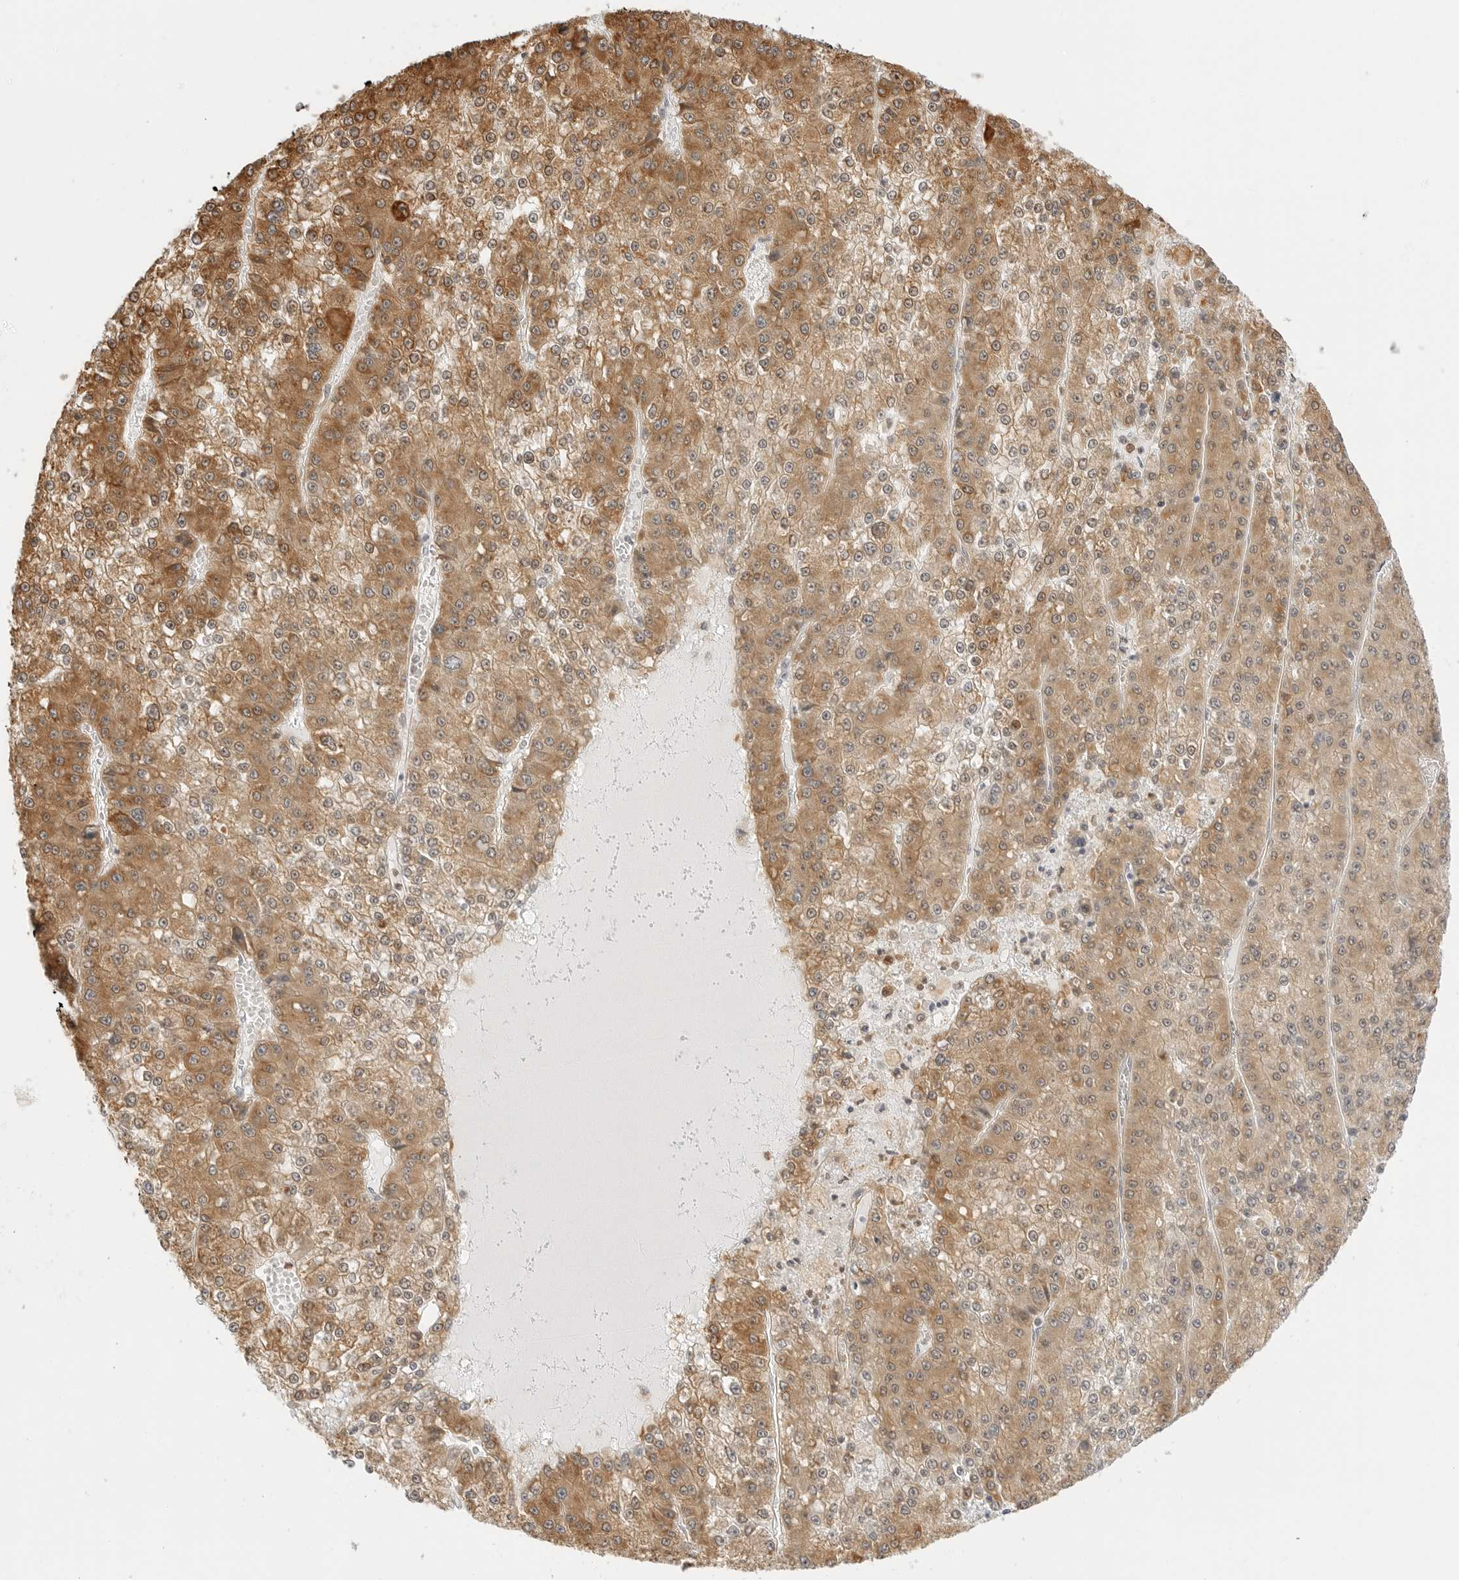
{"staining": {"intensity": "moderate", "quantity": ">75%", "location": "cytoplasmic/membranous"}, "tissue": "liver cancer", "cell_type": "Tumor cells", "image_type": "cancer", "snomed": [{"axis": "morphology", "description": "Carcinoma, Hepatocellular, NOS"}, {"axis": "topography", "description": "Liver"}], "caption": "Protein expression by IHC exhibits moderate cytoplasmic/membranous staining in approximately >75% of tumor cells in hepatocellular carcinoma (liver). The protein is shown in brown color, while the nuclei are stained blue.", "gene": "THEM4", "patient": {"sex": "female", "age": 73}}